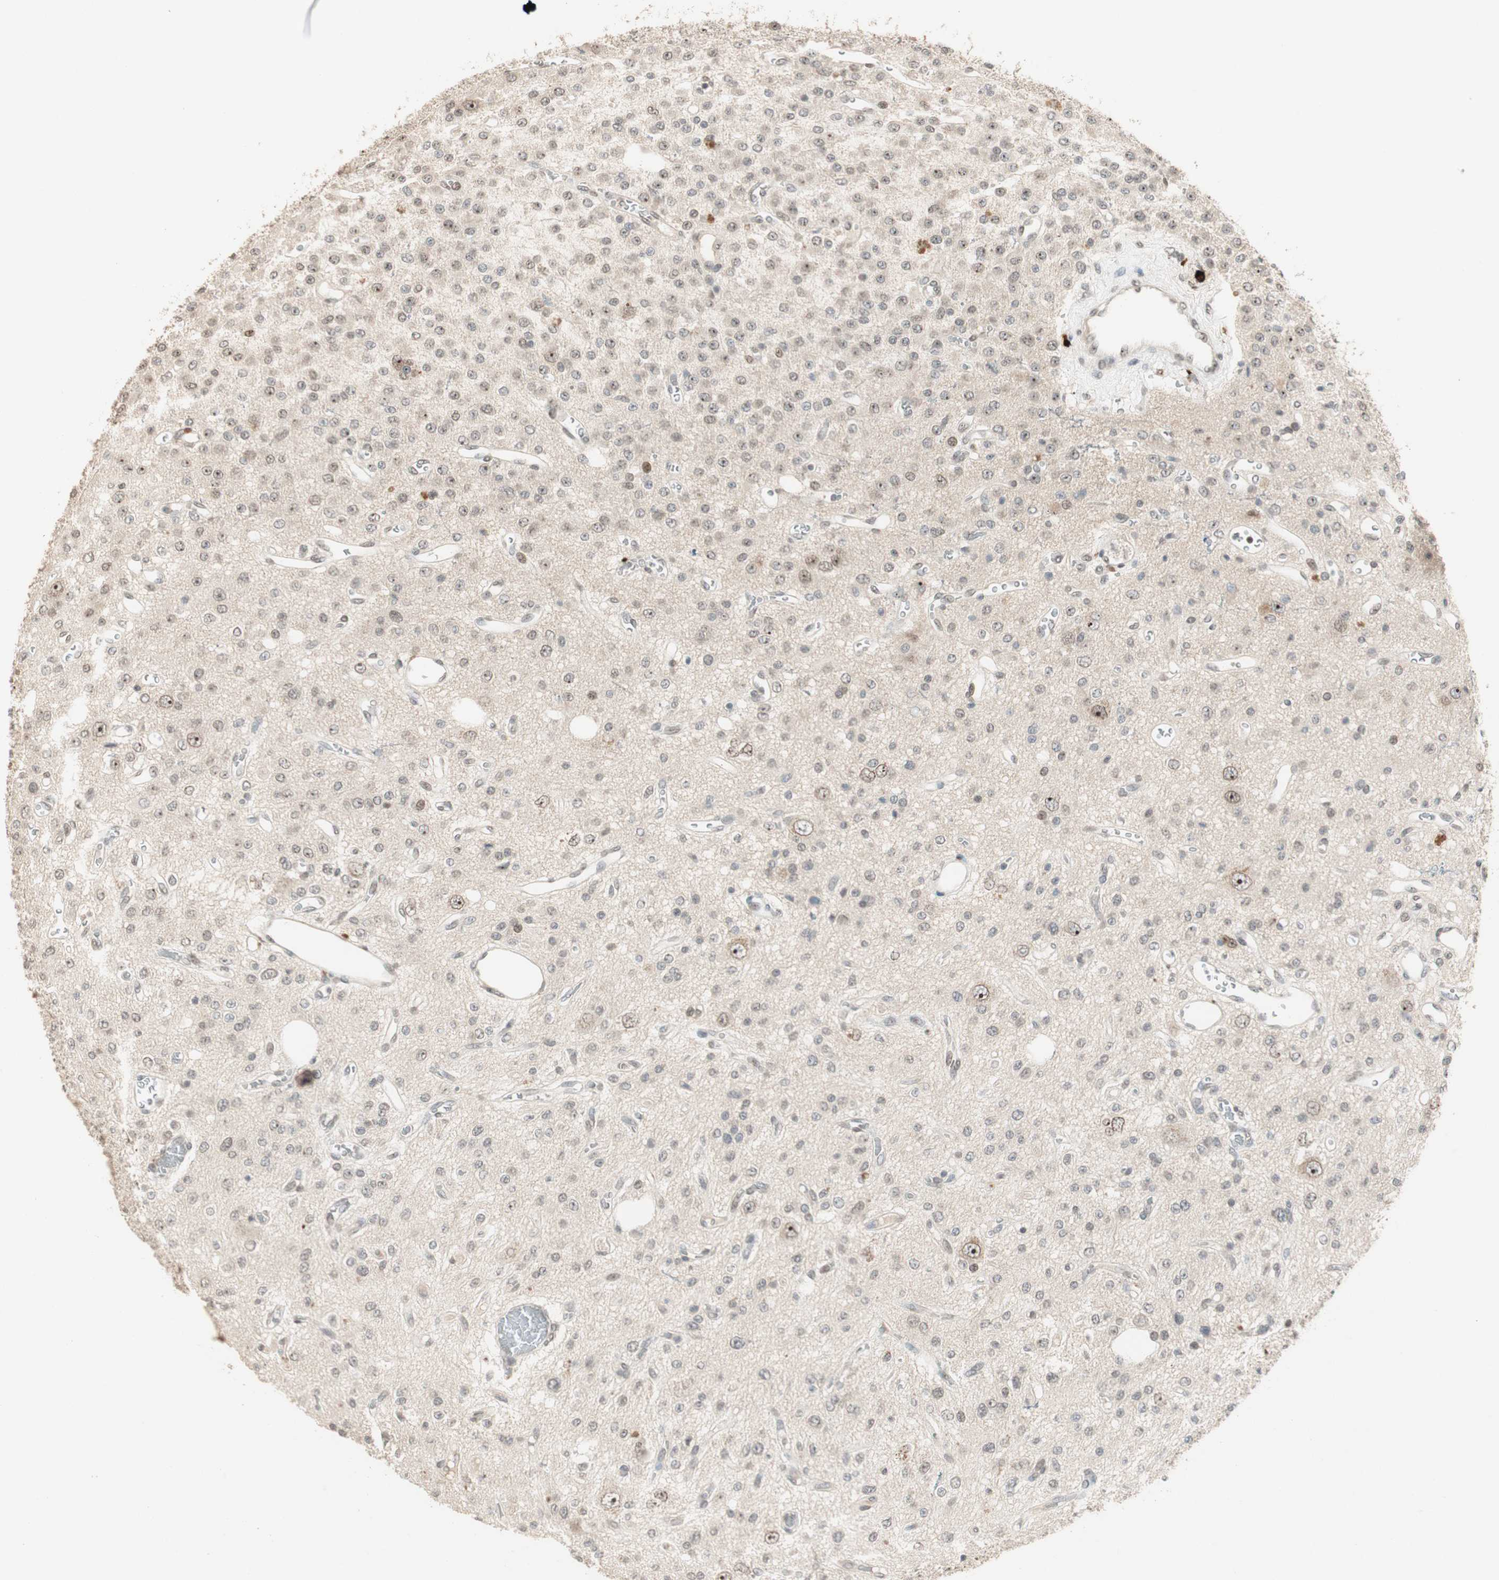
{"staining": {"intensity": "weak", "quantity": "25%-75%", "location": "nuclear"}, "tissue": "glioma", "cell_type": "Tumor cells", "image_type": "cancer", "snomed": [{"axis": "morphology", "description": "Glioma, malignant, Low grade"}, {"axis": "topography", "description": "Brain"}], "caption": "Weak nuclear positivity for a protein is present in about 25%-75% of tumor cells of low-grade glioma (malignant) using immunohistochemistry (IHC).", "gene": "ETV4", "patient": {"sex": "male", "age": 38}}